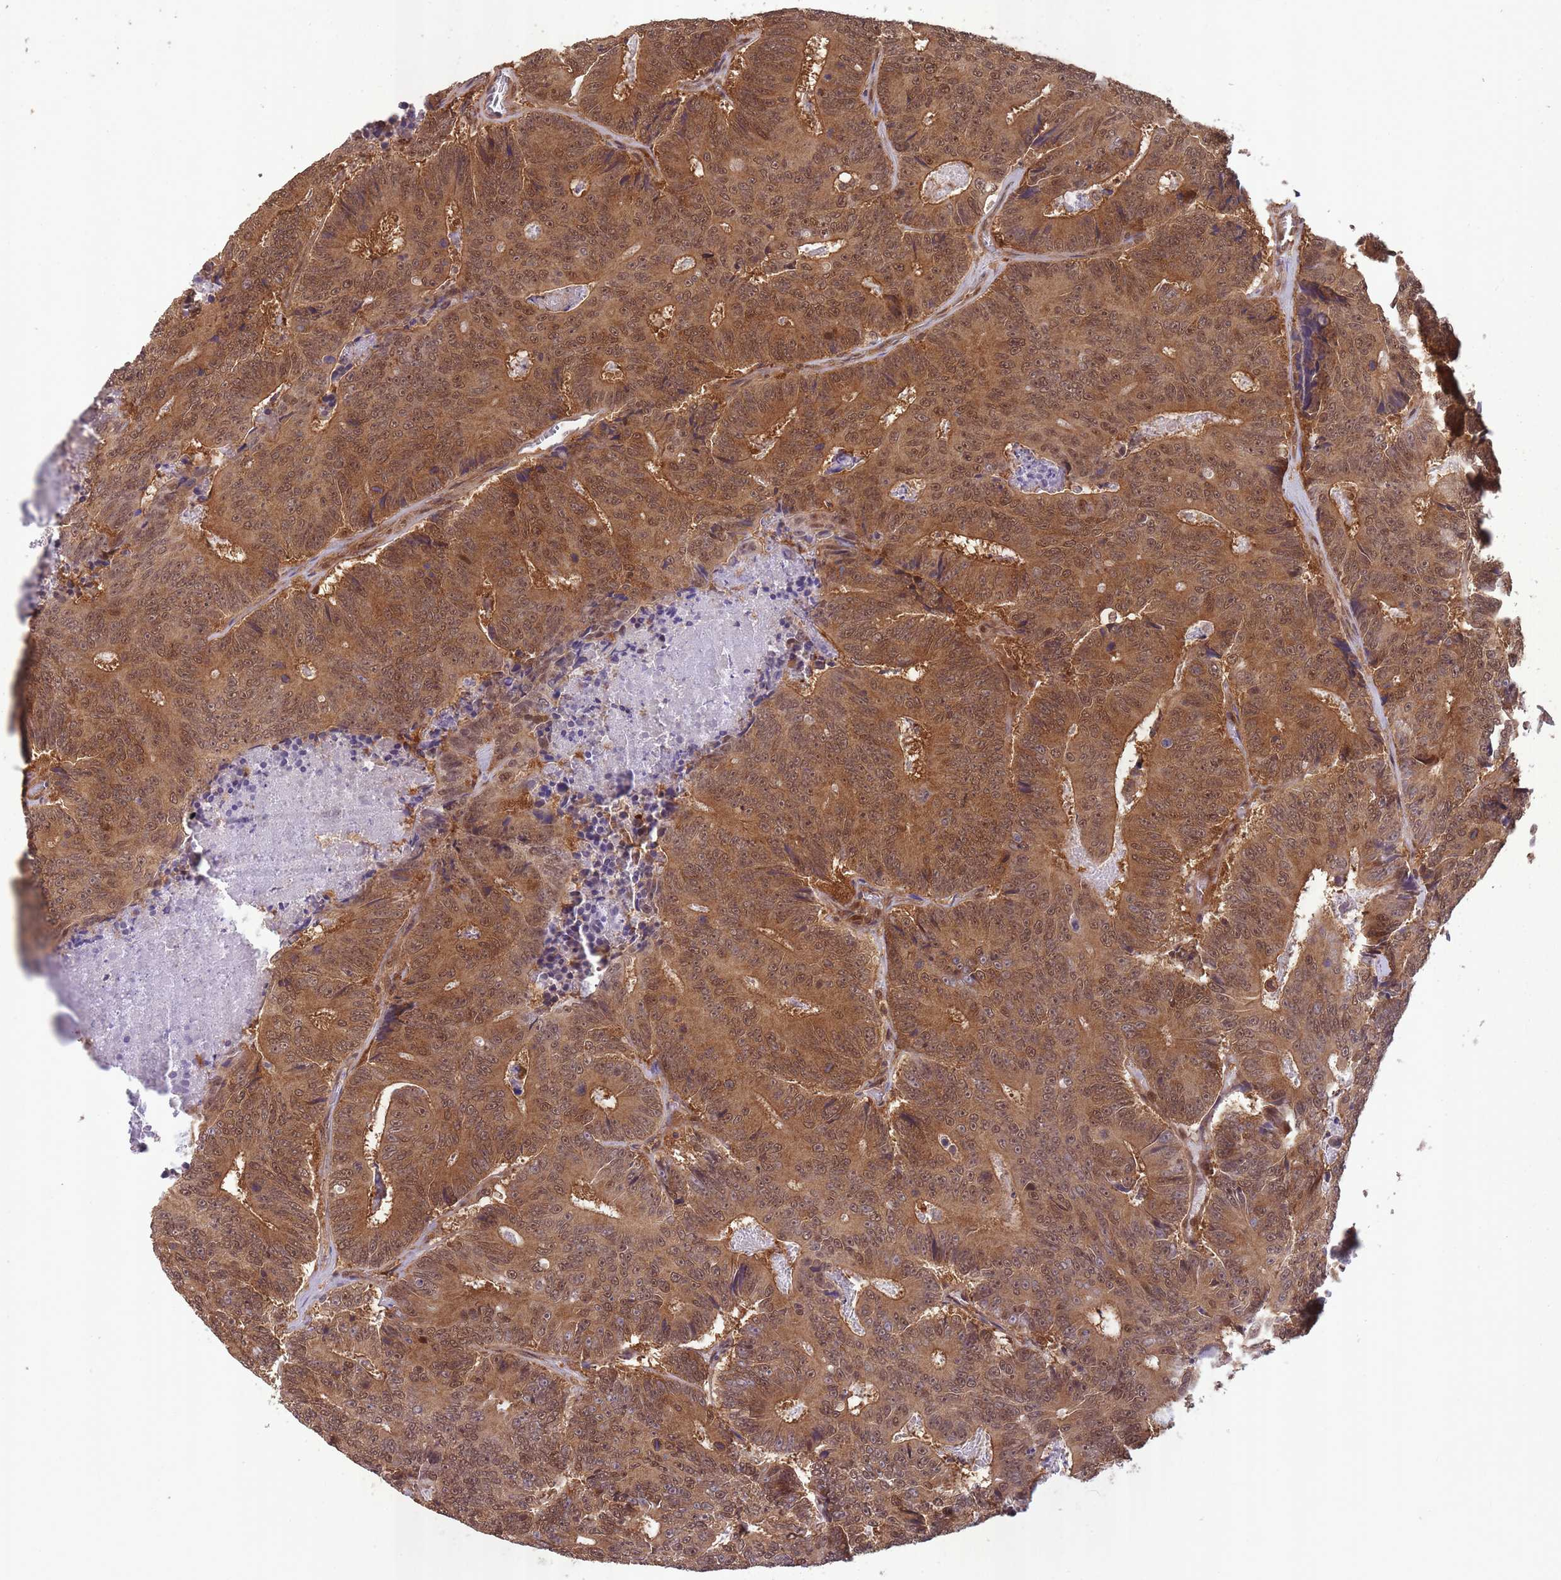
{"staining": {"intensity": "moderate", "quantity": ">75%", "location": "cytoplasmic/membranous,nuclear"}, "tissue": "colorectal cancer", "cell_type": "Tumor cells", "image_type": "cancer", "snomed": [{"axis": "morphology", "description": "Adenocarcinoma, NOS"}, {"axis": "topography", "description": "Colon"}], "caption": "DAB (3,3'-diaminobenzidine) immunohistochemical staining of adenocarcinoma (colorectal) exhibits moderate cytoplasmic/membranous and nuclear protein expression in approximately >75% of tumor cells.", "gene": "PPP6R3", "patient": {"sex": "male", "age": 83}}